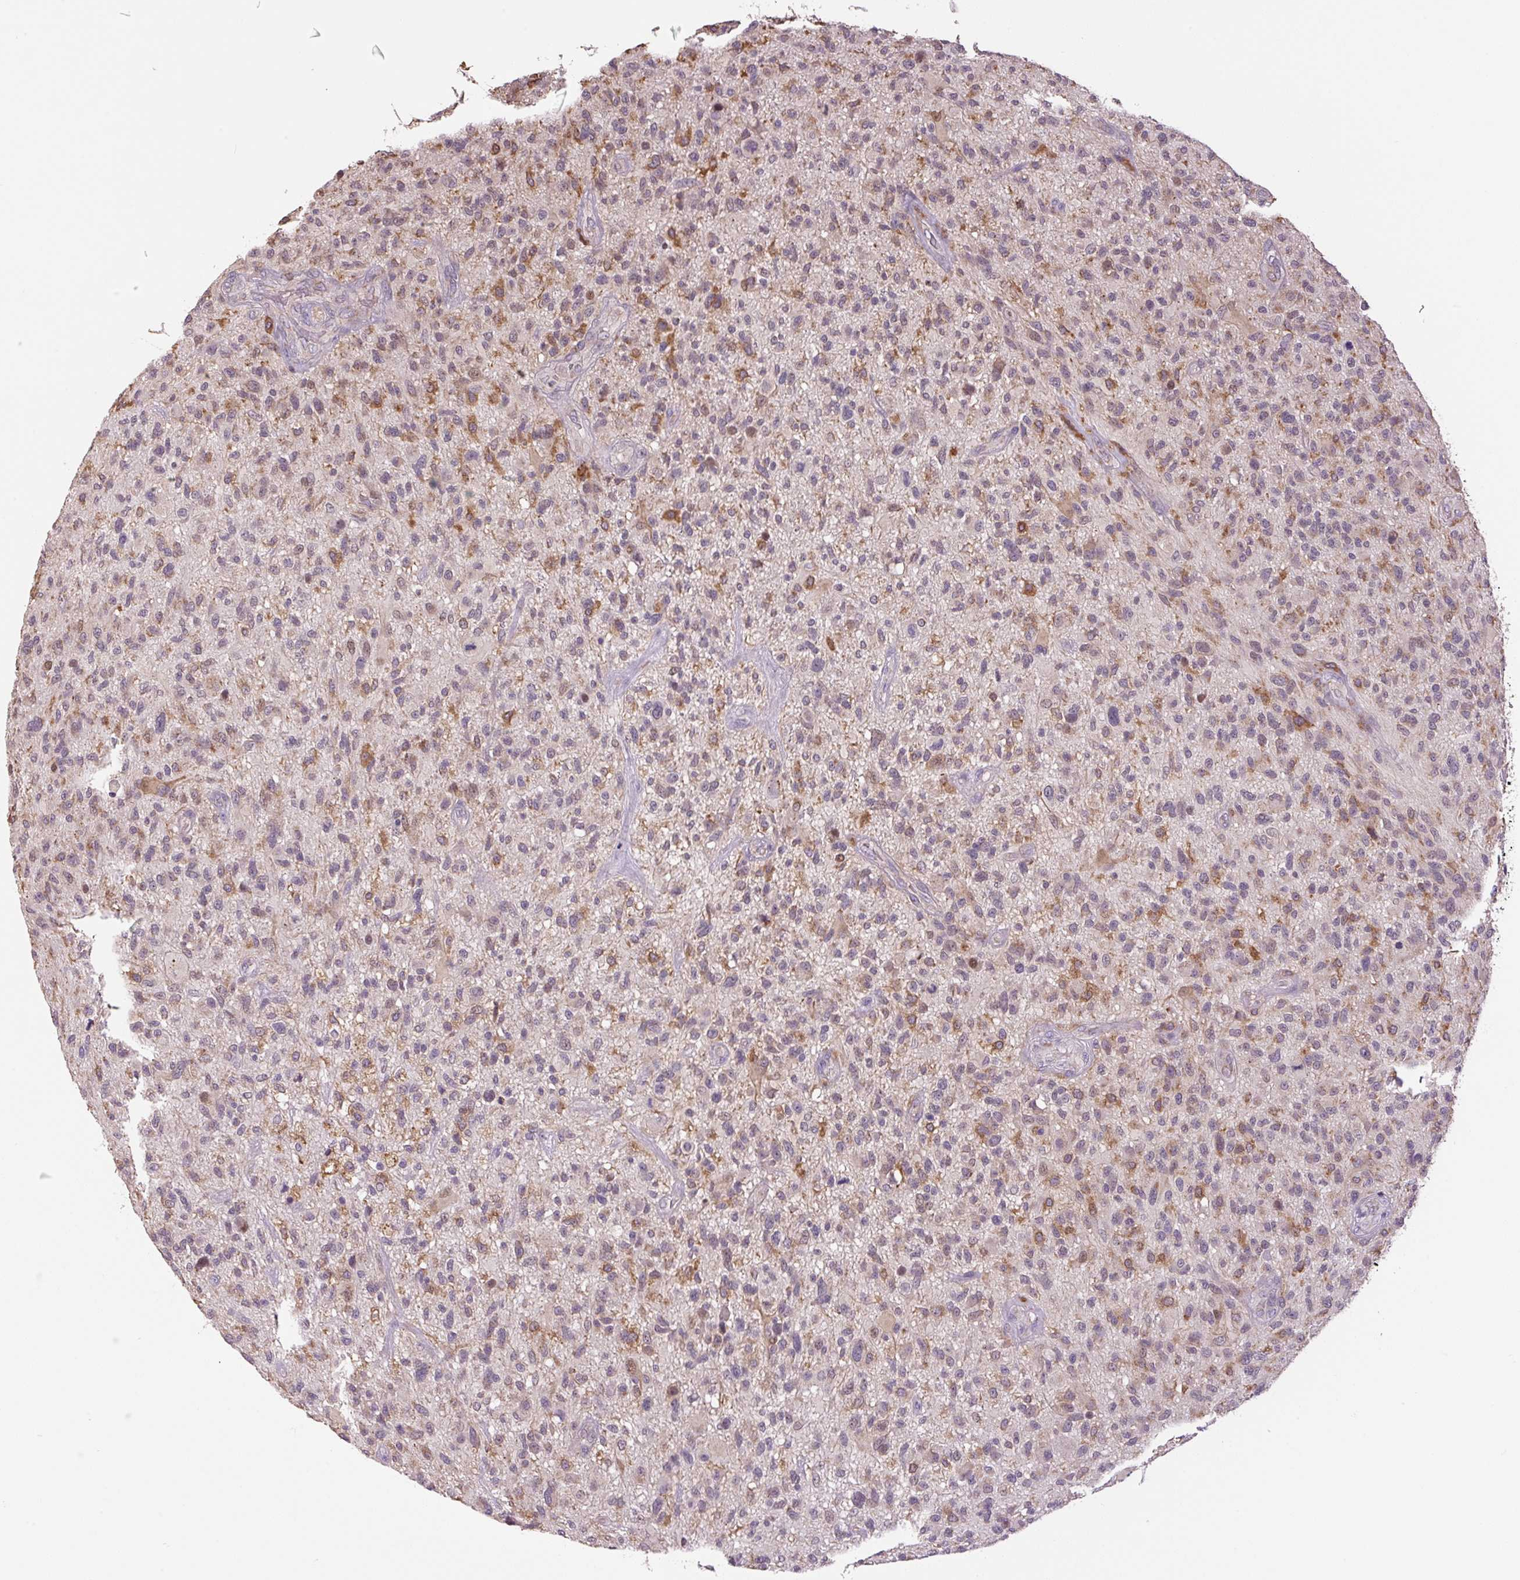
{"staining": {"intensity": "moderate", "quantity": "25%-75%", "location": "cytoplasmic/membranous"}, "tissue": "glioma", "cell_type": "Tumor cells", "image_type": "cancer", "snomed": [{"axis": "morphology", "description": "Glioma, malignant, High grade"}, {"axis": "topography", "description": "Brain"}], "caption": "DAB (3,3'-diaminobenzidine) immunohistochemical staining of high-grade glioma (malignant) reveals moderate cytoplasmic/membranous protein expression in about 25%-75% of tumor cells.", "gene": "SGF29", "patient": {"sex": "male", "age": 47}}